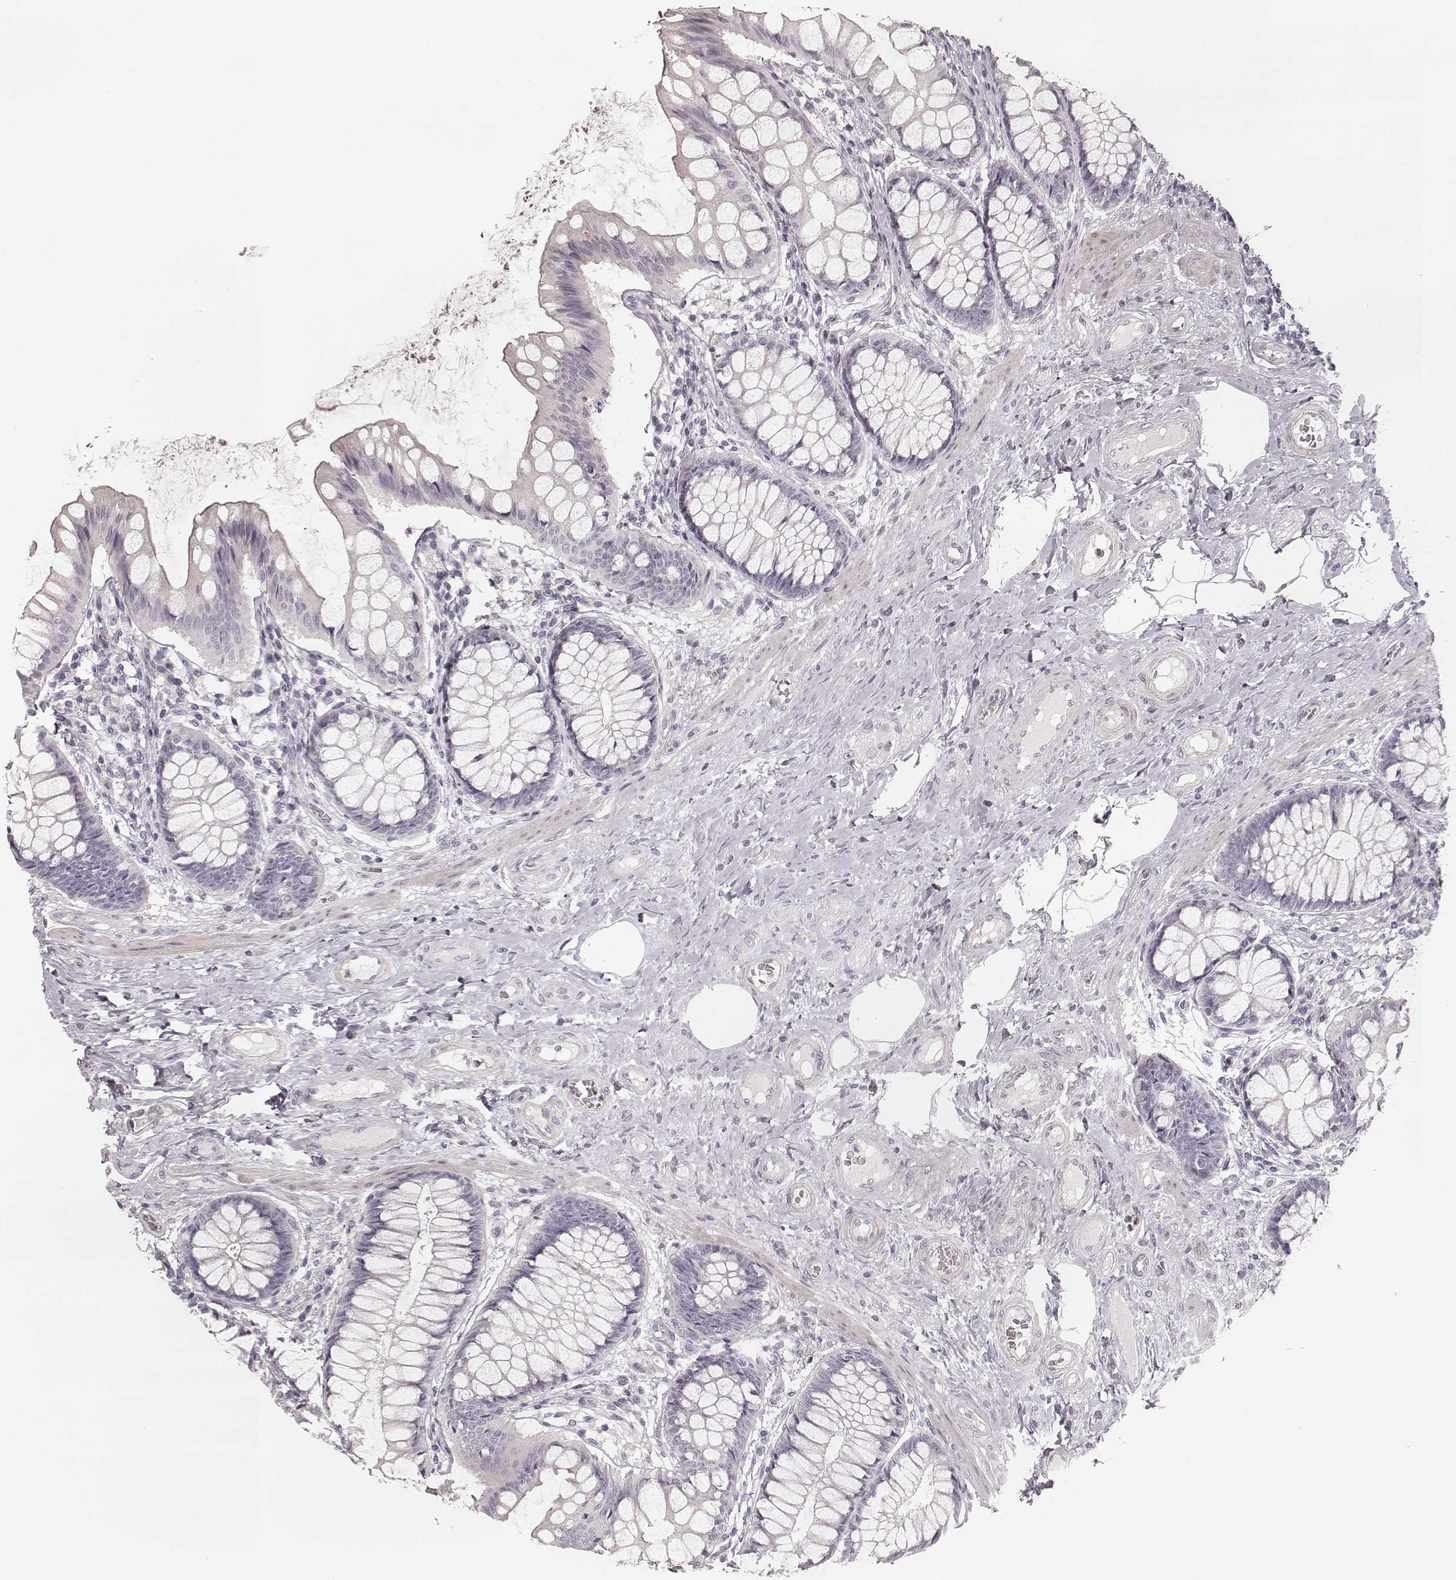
{"staining": {"intensity": "negative", "quantity": "none", "location": "none"}, "tissue": "colon", "cell_type": "Endothelial cells", "image_type": "normal", "snomed": [{"axis": "morphology", "description": "Normal tissue, NOS"}, {"axis": "topography", "description": "Colon"}], "caption": "The image demonstrates no staining of endothelial cells in benign colon.", "gene": "SPATA24", "patient": {"sex": "female", "age": 65}}